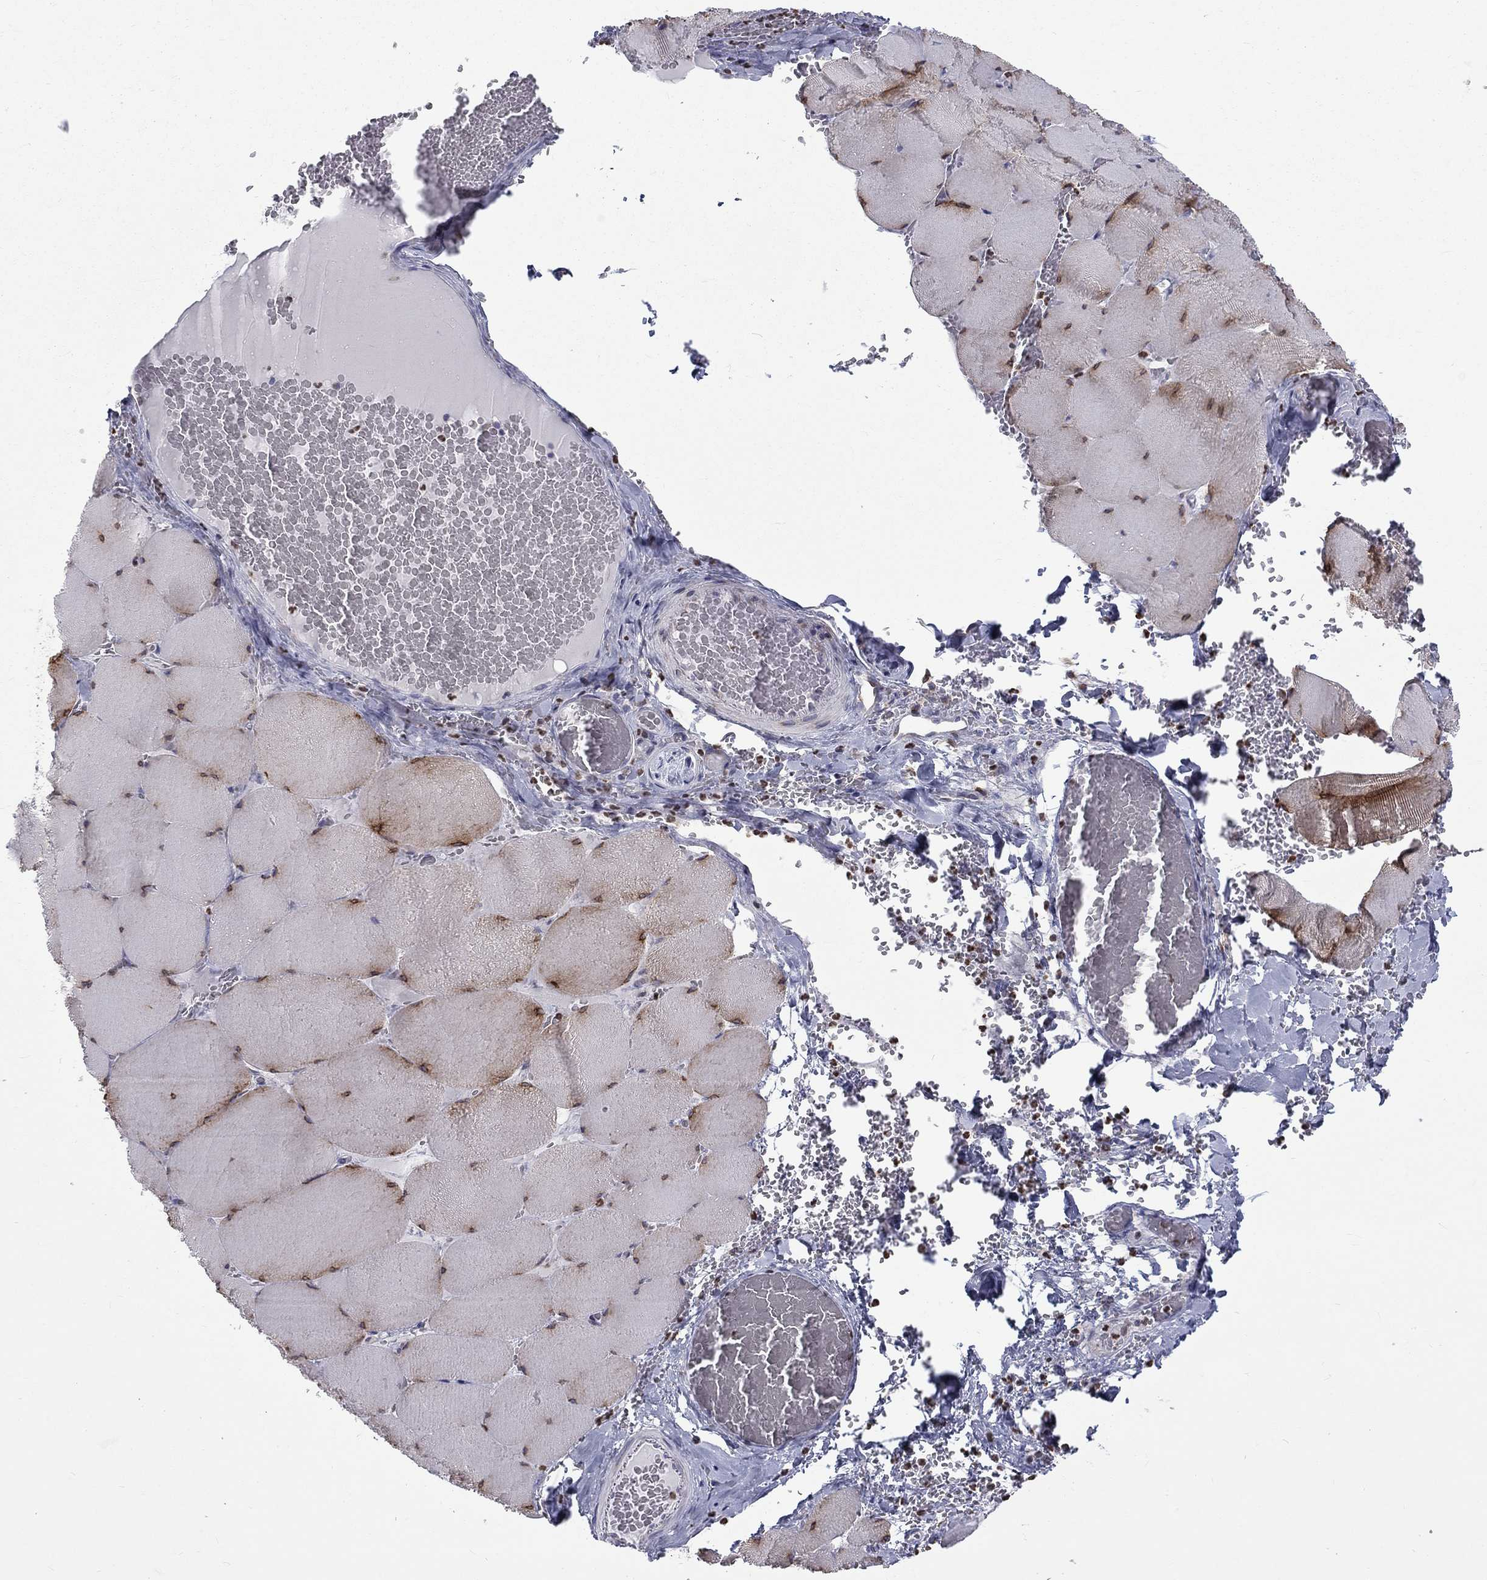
{"staining": {"intensity": "moderate", "quantity": "<25%", "location": "cytoplasmic/membranous"}, "tissue": "skeletal muscle", "cell_type": "Myocytes", "image_type": "normal", "snomed": [{"axis": "morphology", "description": "Normal tissue, NOS"}, {"axis": "morphology", "description": "Malignant melanoma, Metastatic site"}, {"axis": "topography", "description": "Skeletal muscle"}], "caption": "IHC of normal skeletal muscle shows low levels of moderate cytoplasmic/membranous expression in about <25% of myocytes.", "gene": "PABPC4", "patient": {"sex": "male", "age": 50}}